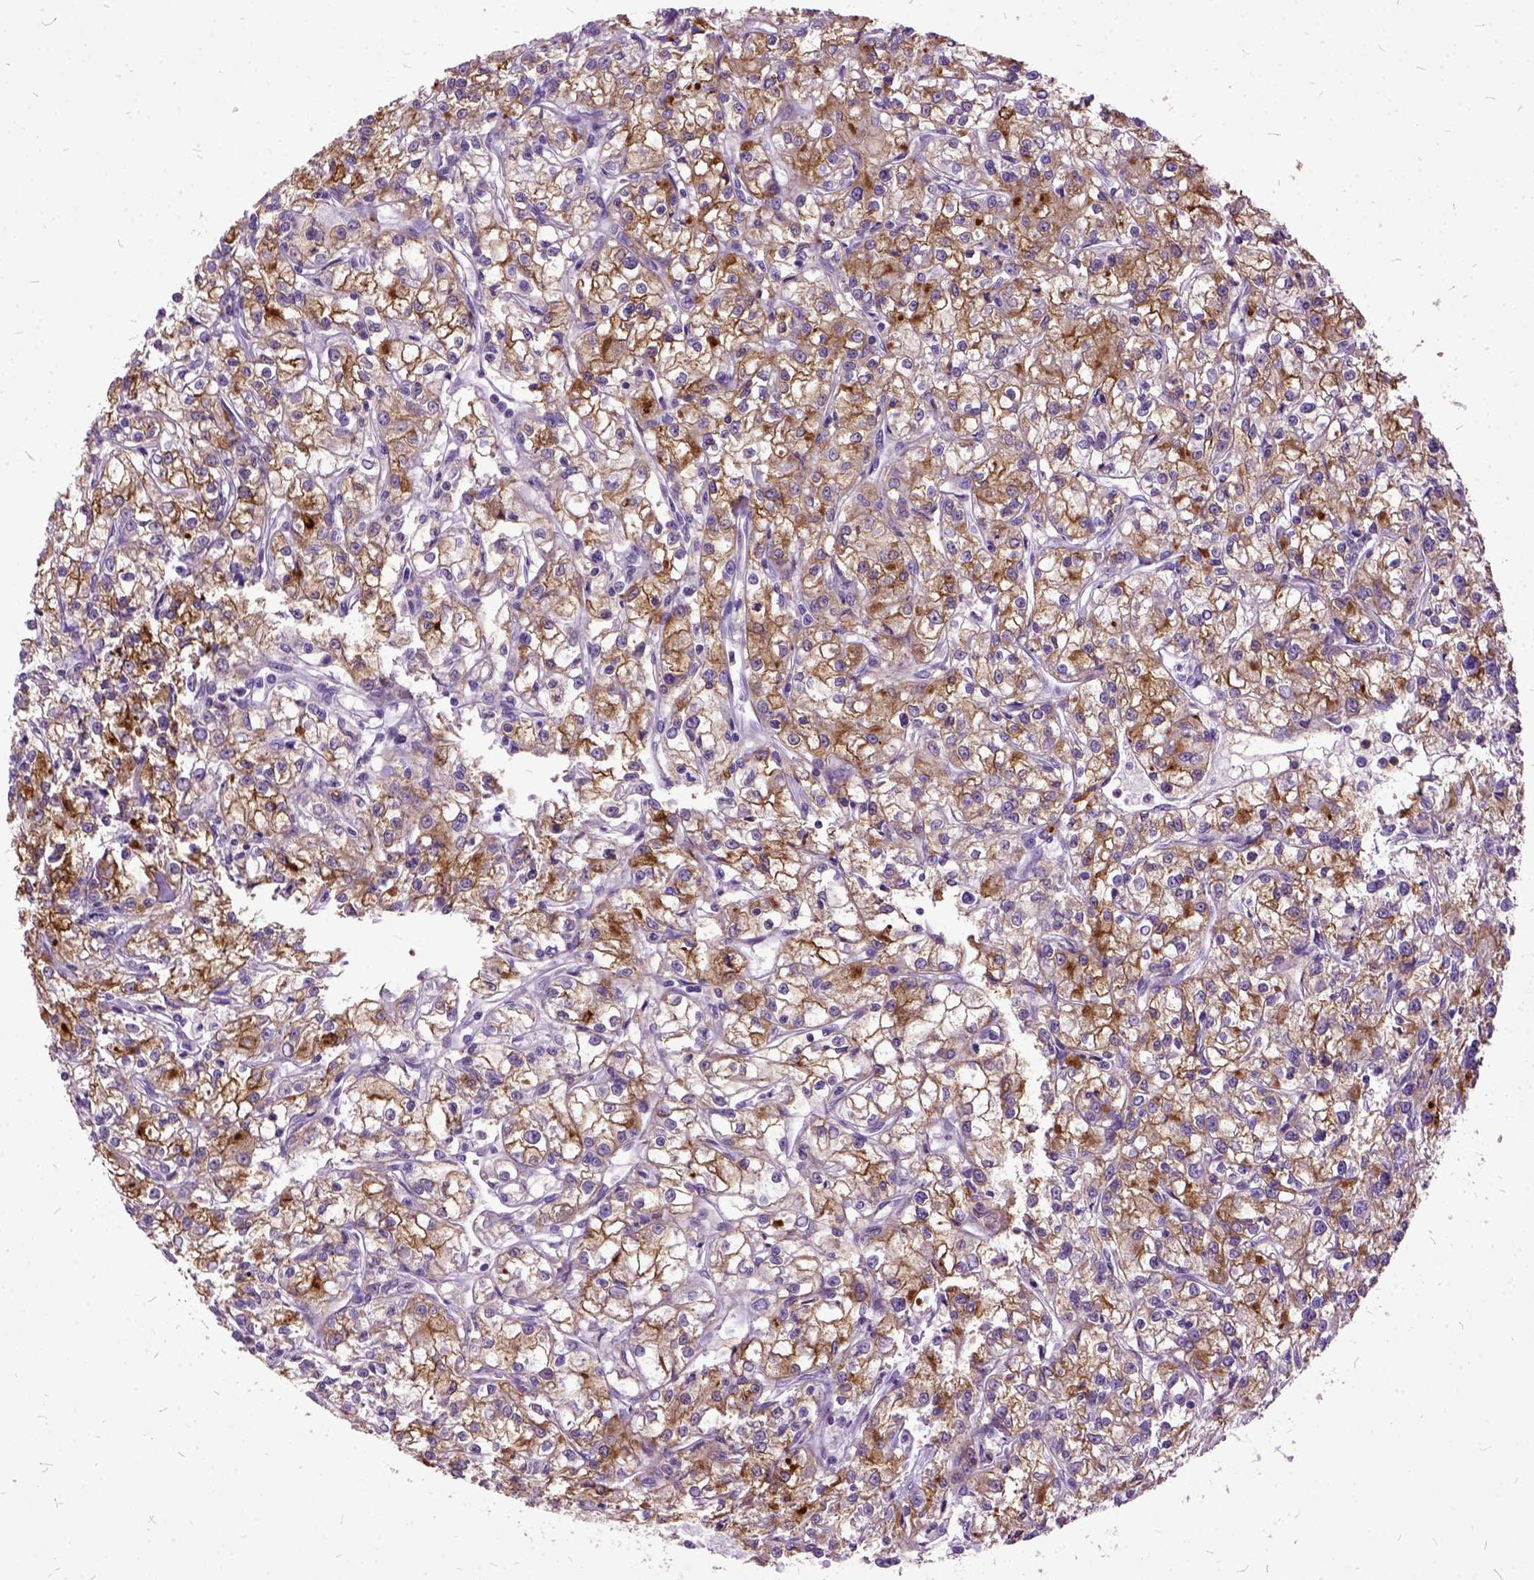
{"staining": {"intensity": "strong", "quantity": ">75%", "location": "cytoplasmic/membranous"}, "tissue": "renal cancer", "cell_type": "Tumor cells", "image_type": "cancer", "snomed": [{"axis": "morphology", "description": "Adenocarcinoma, NOS"}, {"axis": "topography", "description": "Kidney"}], "caption": "IHC (DAB) staining of human renal cancer exhibits strong cytoplasmic/membranous protein staining in about >75% of tumor cells.", "gene": "MME", "patient": {"sex": "female", "age": 59}}